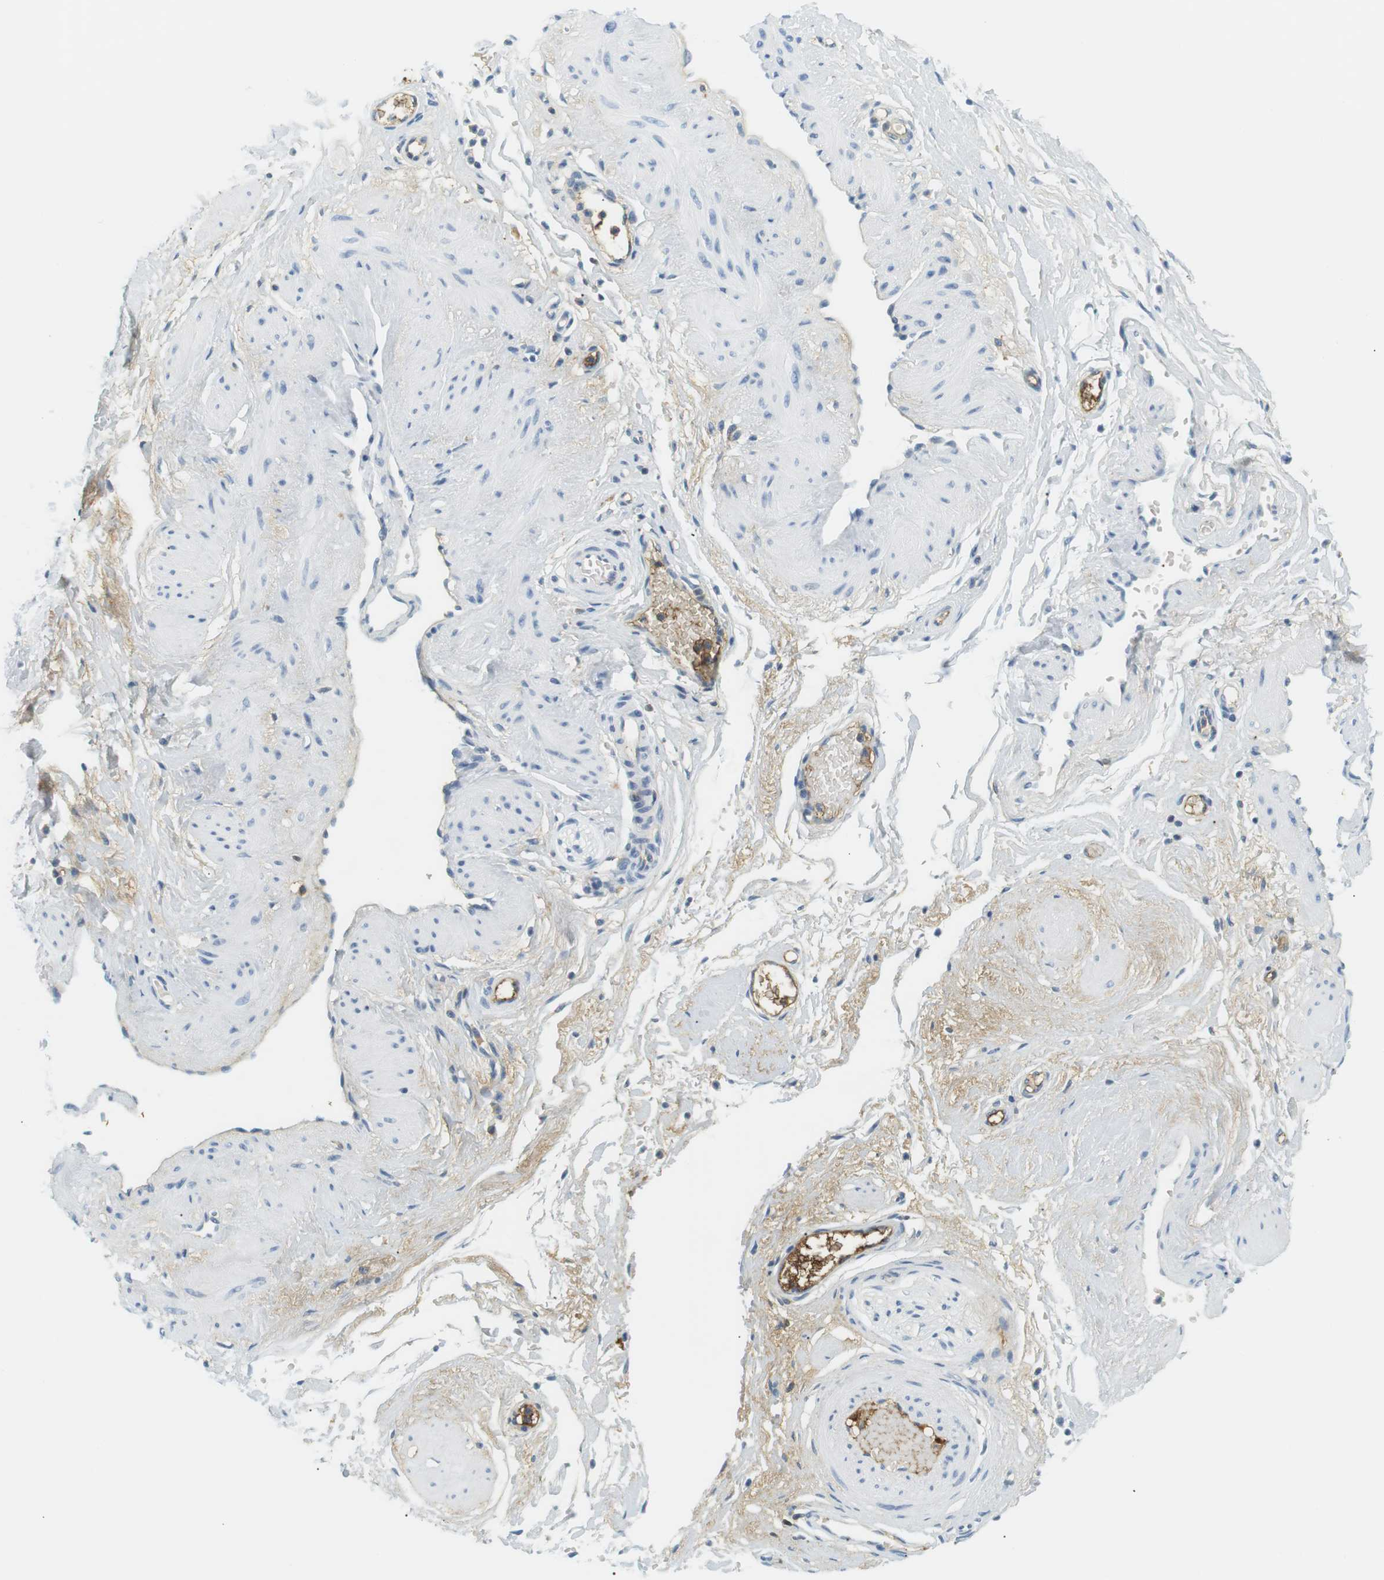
{"staining": {"intensity": "negative", "quantity": "none", "location": "none"}, "tissue": "adipose tissue", "cell_type": "Adipocytes", "image_type": "normal", "snomed": [{"axis": "morphology", "description": "Normal tissue, NOS"}, {"axis": "topography", "description": "Soft tissue"}, {"axis": "topography", "description": "Vascular tissue"}], "caption": "Immunohistochemical staining of benign adipose tissue demonstrates no significant expression in adipocytes. (Brightfield microscopy of DAB (3,3'-diaminobenzidine) IHC at high magnification).", "gene": "APOB", "patient": {"sex": "female", "age": 35}}